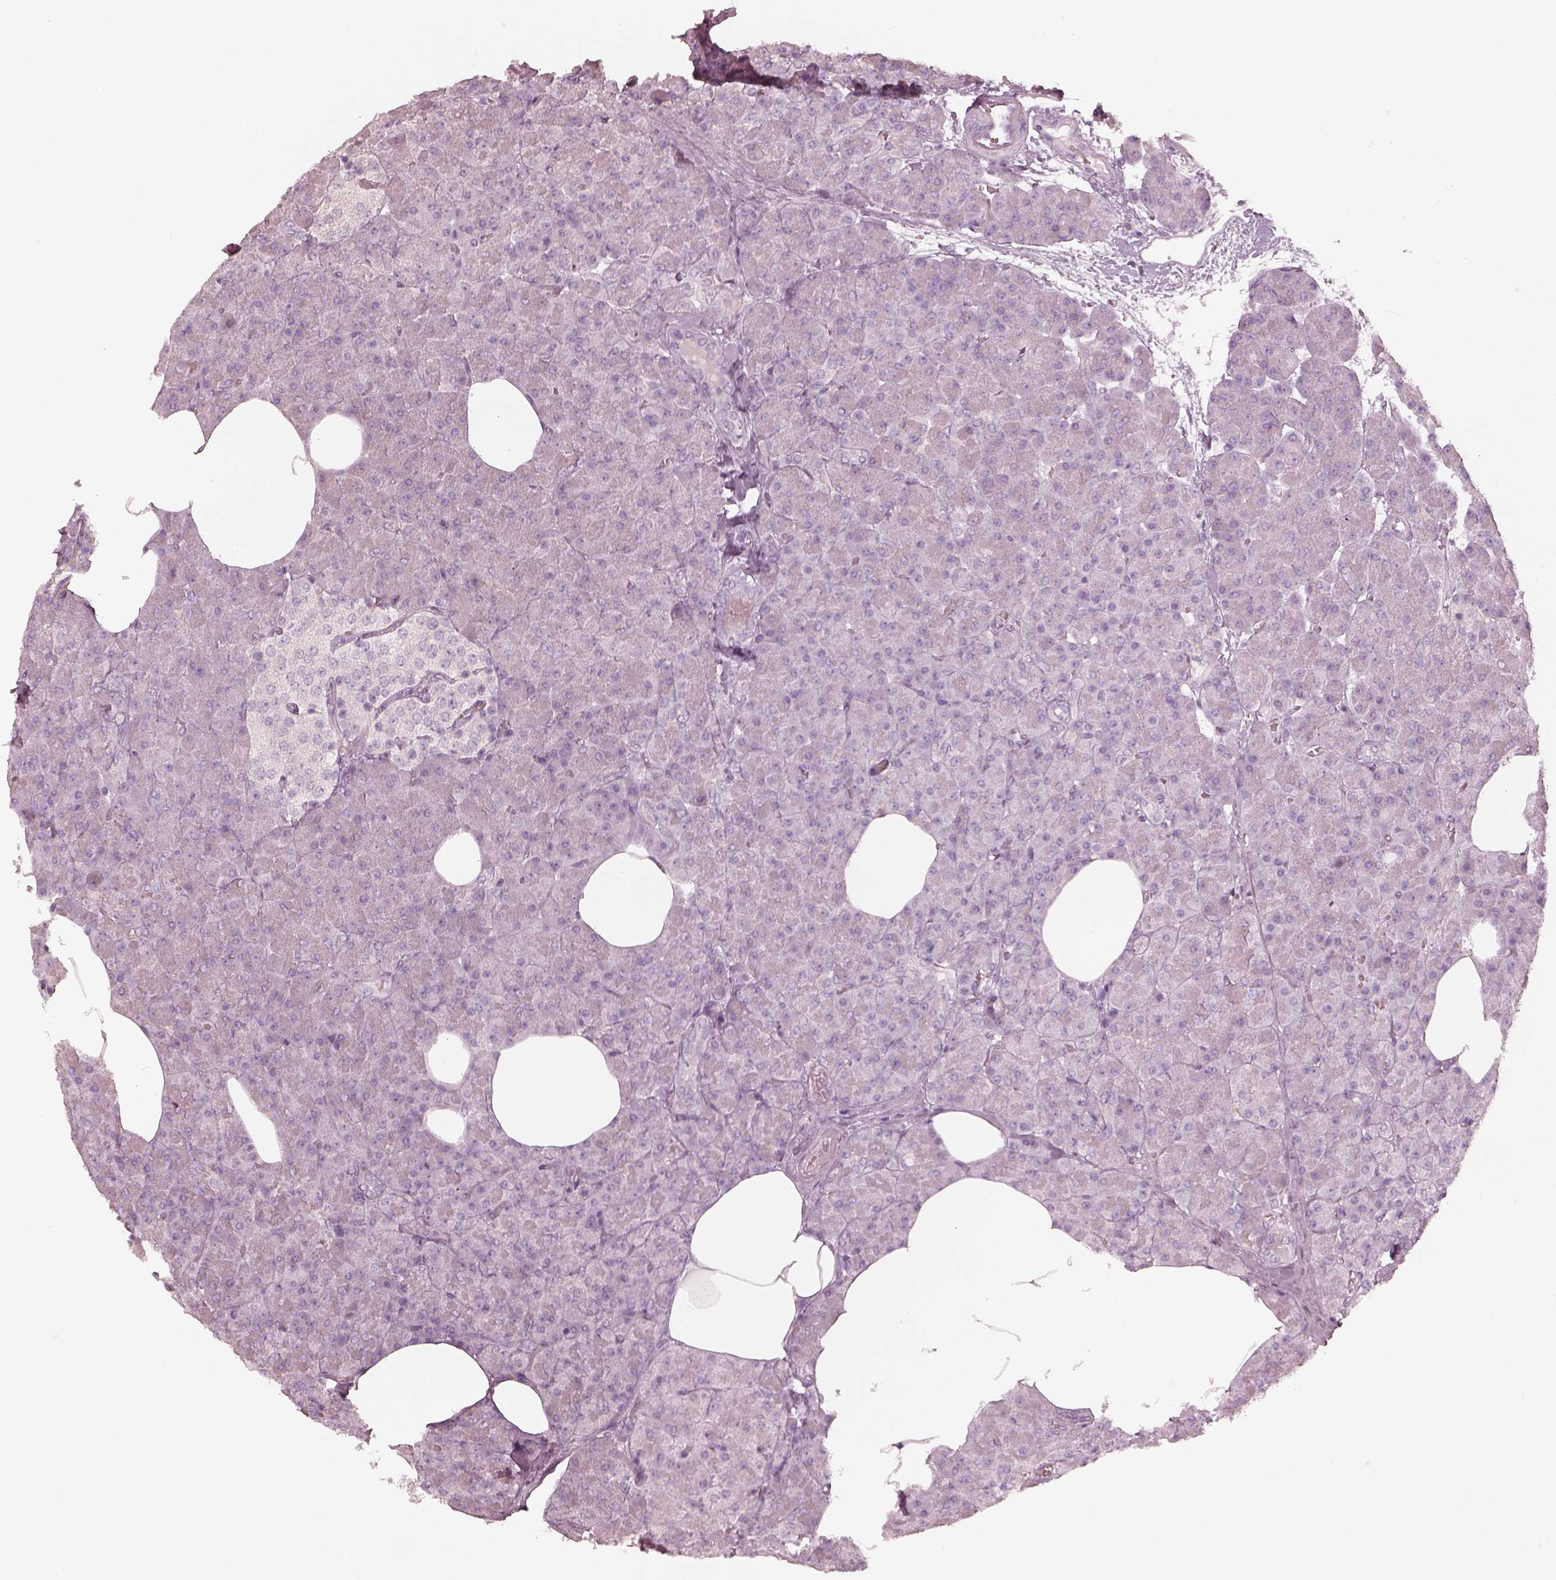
{"staining": {"intensity": "negative", "quantity": "none", "location": "none"}, "tissue": "pancreas", "cell_type": "Exocrine glandular cells", "image_type": "normal", "snomed": [{"axis": "morphology", "description": "Normal tissue, NOS"}, {"axis": "topography", "description": "Pancreas"}], "caption": "IHC histopathology image of unremarkable pancreas stained for a protein (brown), which shows no positivity in exocrine glandular cells.", "gene": "SPATA6L", "patient": {"sex": "female", "age": 45}}